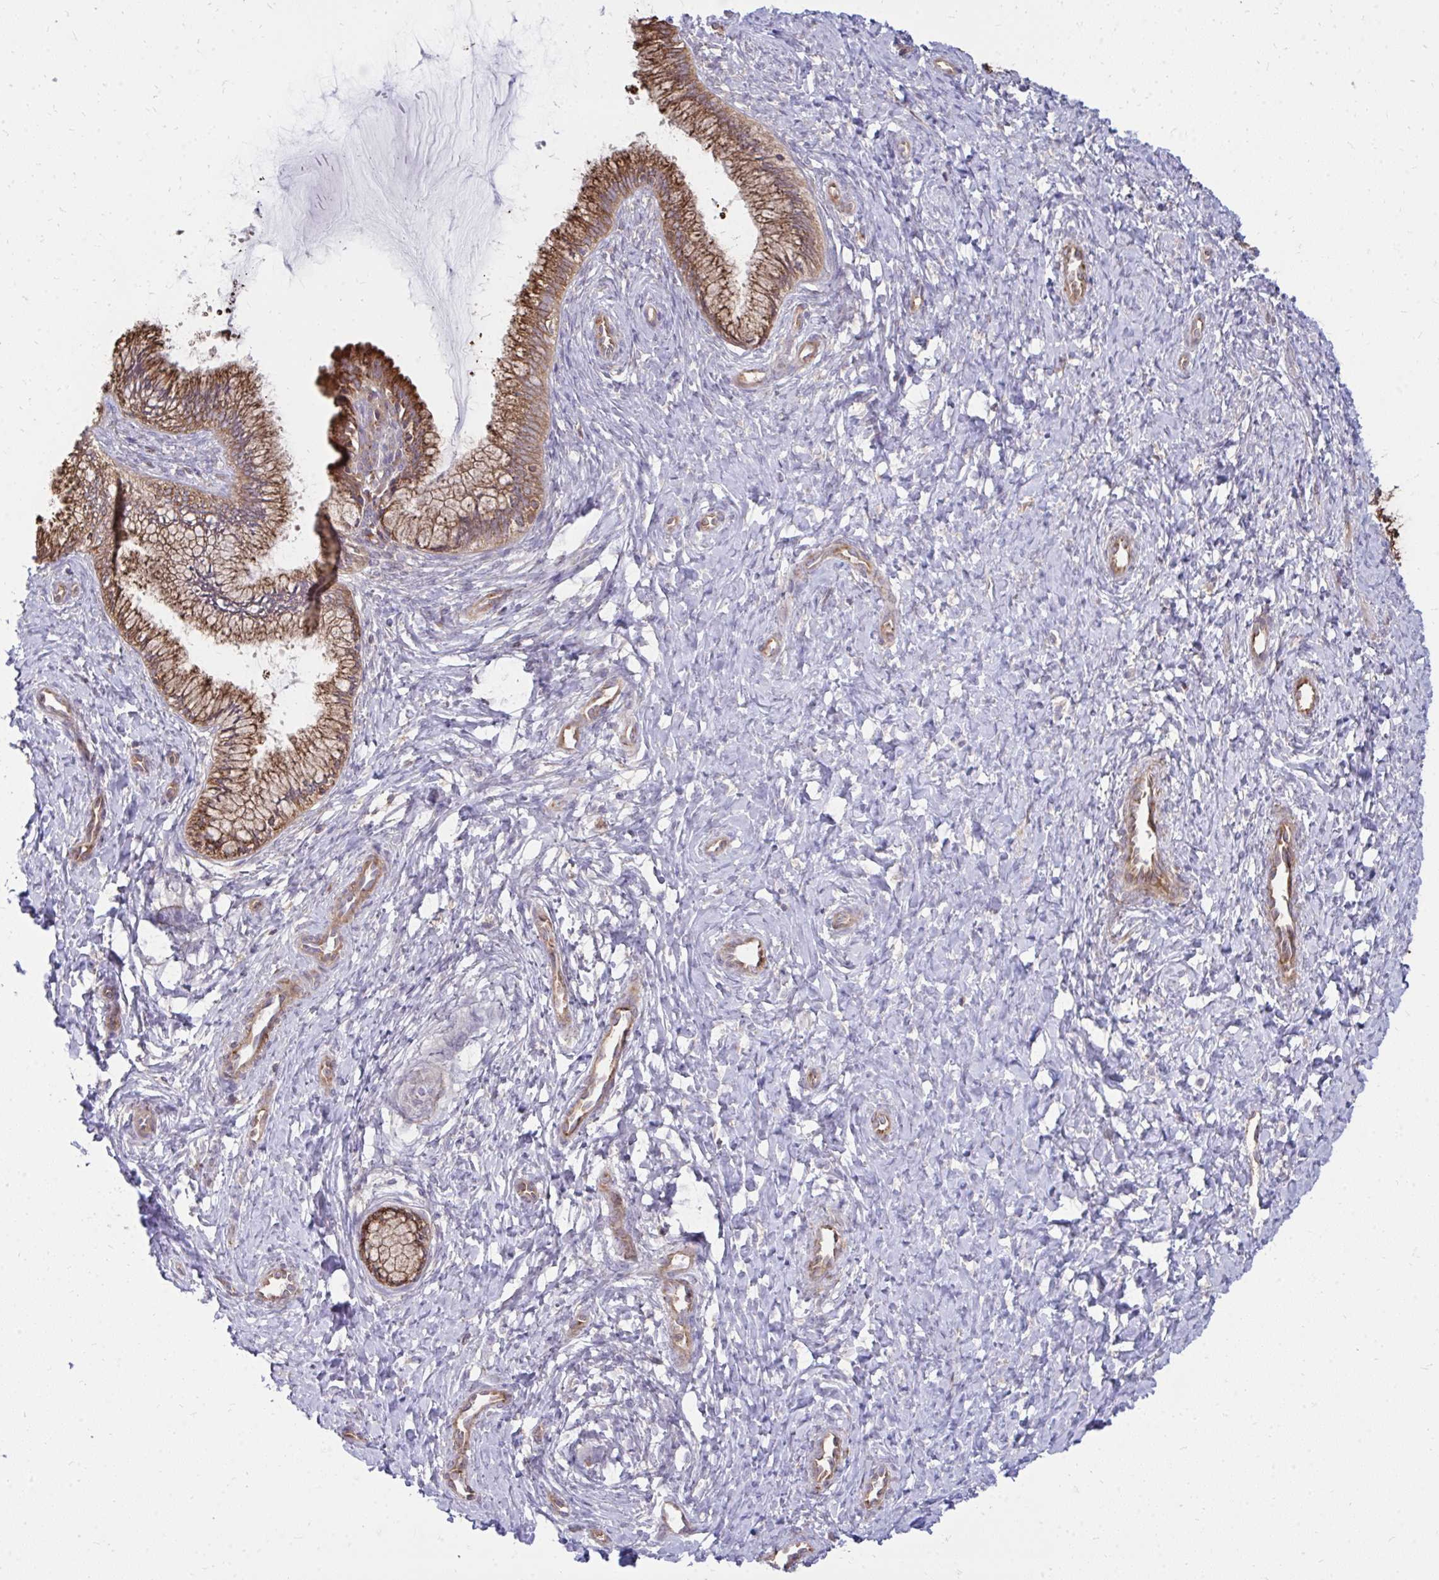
{"staining": {"intensity": "moderate", "quantity": ">75%", "location": "cytoplasmic/membranous"}, "tissue": "cervix", "cell_type": "Glandular cells", "image_type": "normal", "snomed": [{"axis": "morphology", "description": "Normal tissue, NOS"}, {"axis": "topography", "description": "Cervix"}], "caption": "Protein analysis of normal cervix demonstrates moderate cytoplasmic/membranous expression in about >75% of glandular cells.", "gene": "ASAP1", "patient": {"sex": "female", "age": 37}}